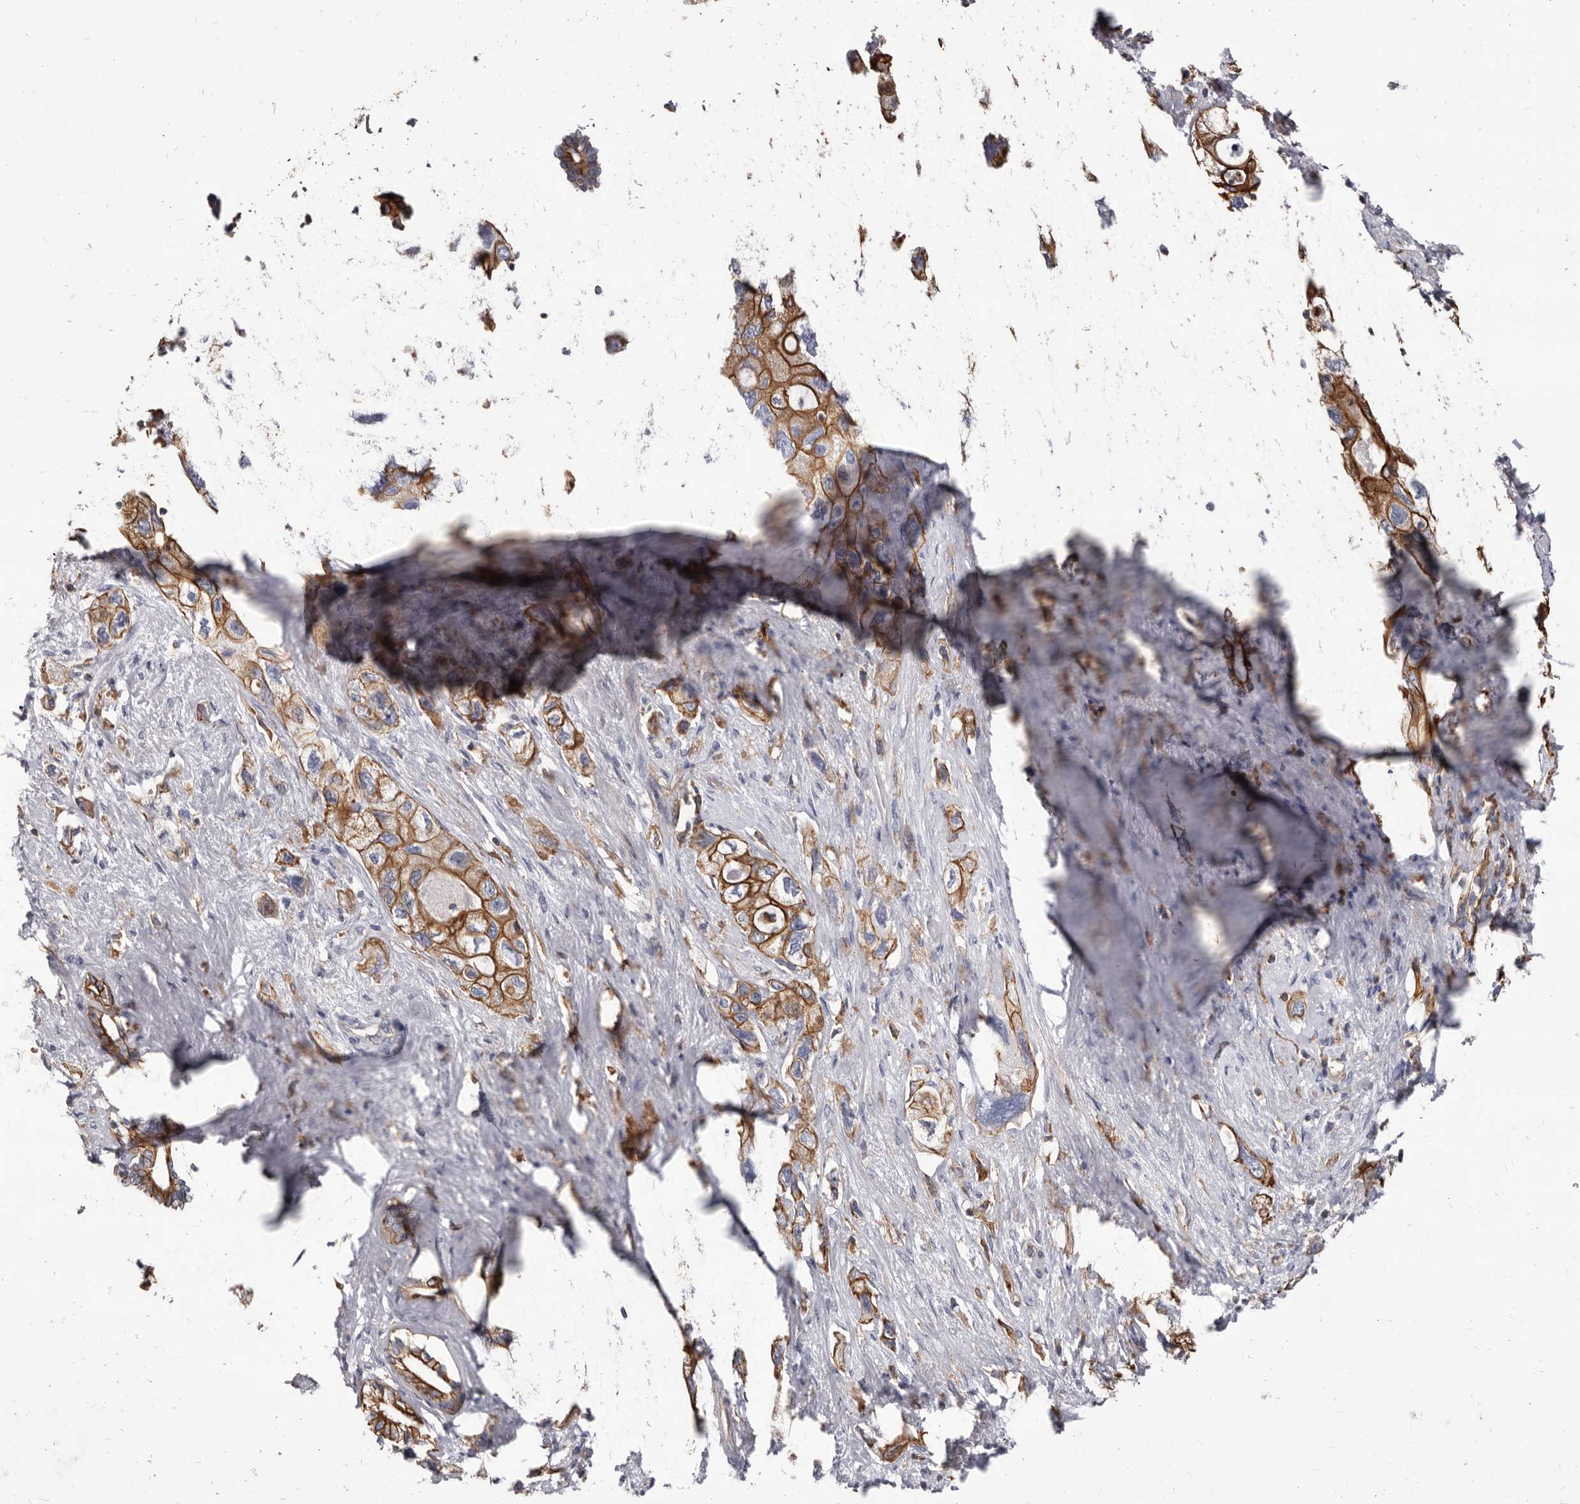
{"staining": {"intensity": "moderate", "quantity": ">75%", "location": "cytoplasmic/membranous"}, "tissue": "pancreatic cancer", "cell_type": "Tumor cells", "image_type": "cancer", "snomed": [{"axis": "morphology", "description": "Adenocarcinoma, NOS"}, {"axis": "topography", "description": "Pancreas"}], "caption": "Protein staining reveals moderate cytoplasmic/membranous staining in about >75% of tumor cells in pancreatic cancer.", "gene": "NIBAN1", "patient": {"sex": "female", "age": 73}}